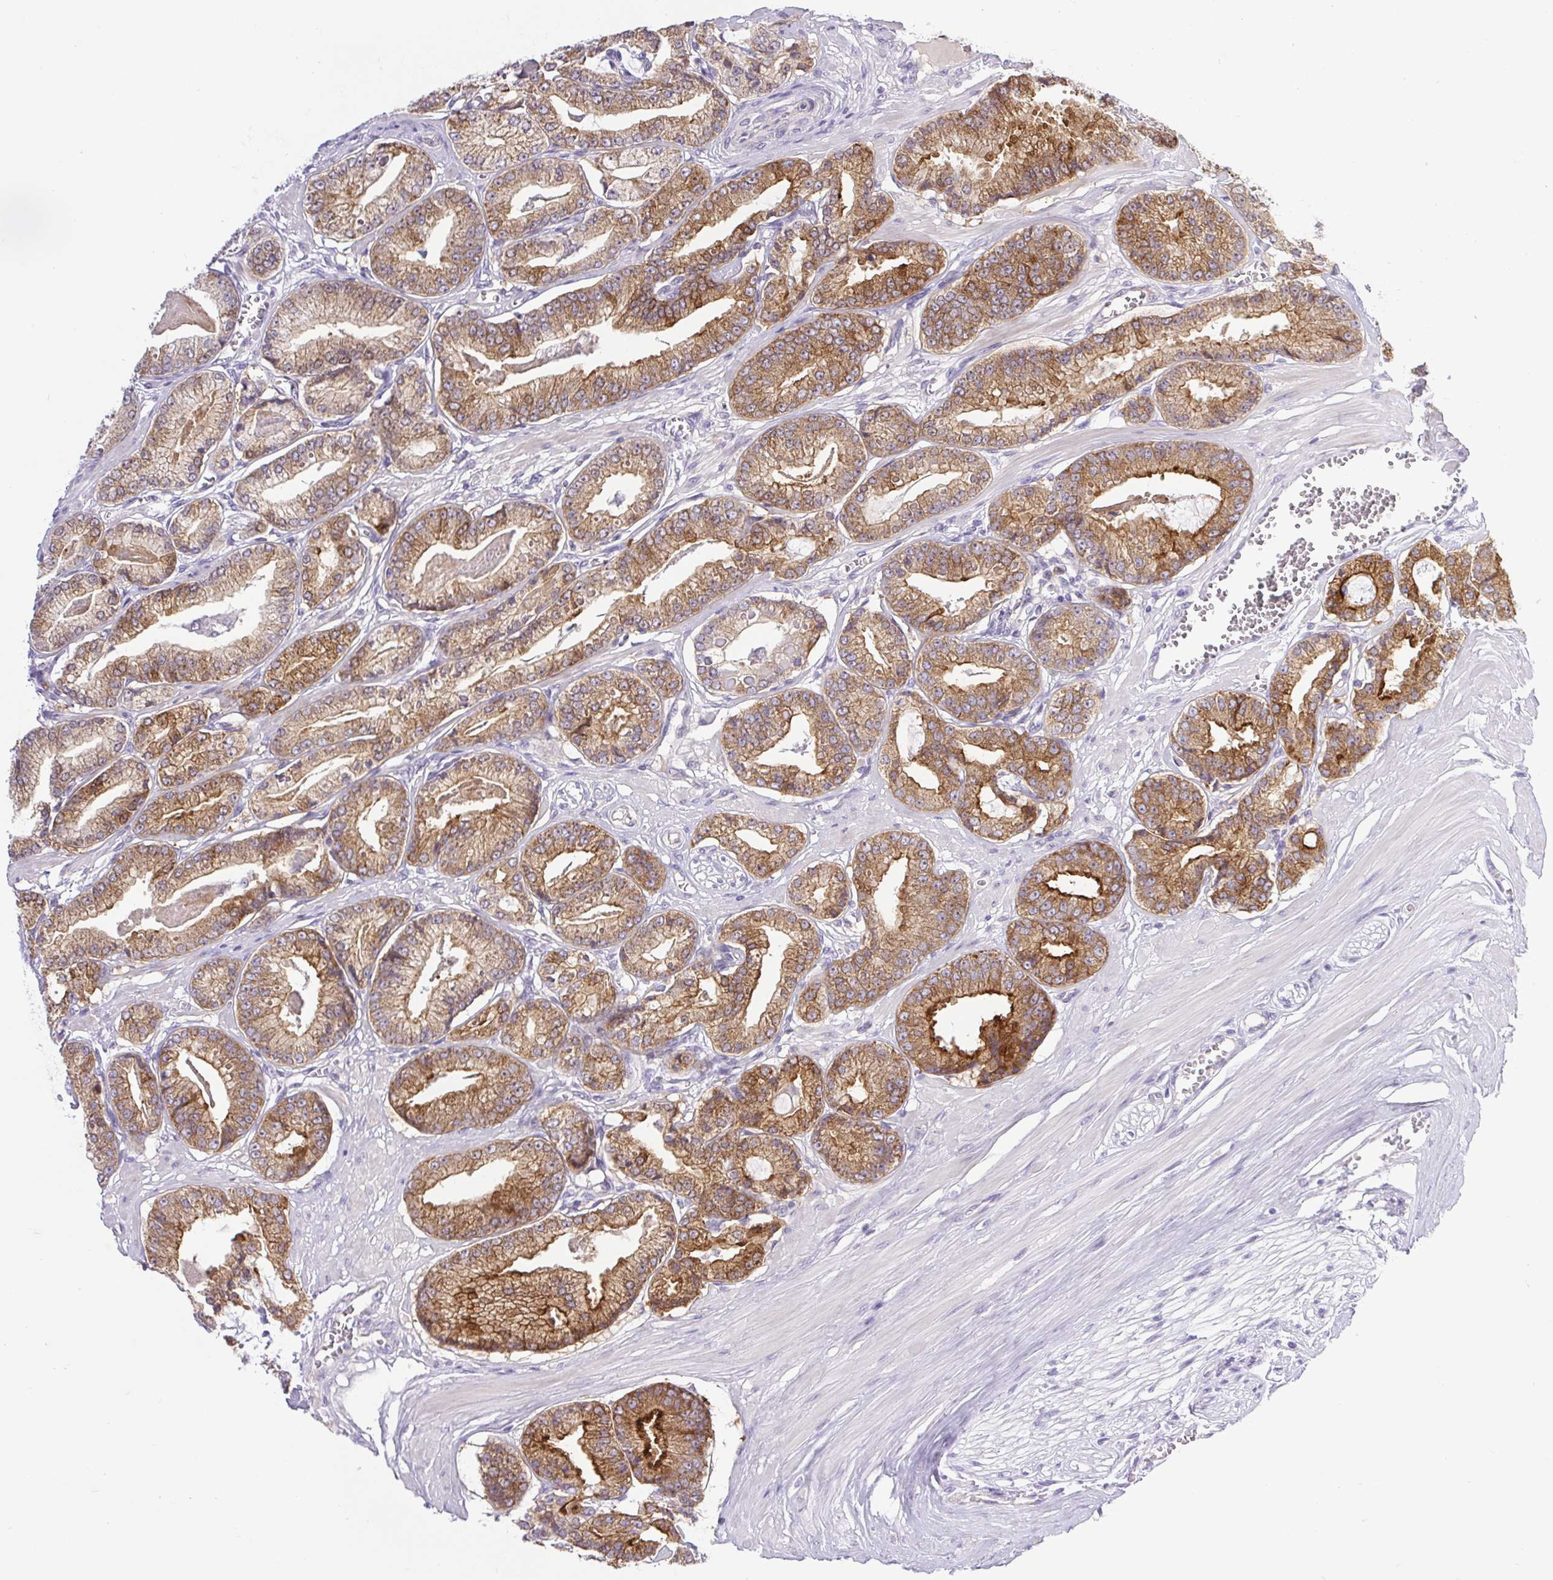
{"staining": {"intensity": "moderate", "quantity": ">75%", "location": "cytoplasmic/membranous"}, "tissue": "prostate cancer", "cell_type": "Tumor cells", "image_type": "cancer", "snomed": [{"axis": "morphology", "description": "Adenocarcinoma, High grade"}, {"axis": "topography", "description": "Prostate"}], "caption": "A high-resolution histopathology image shows immunohistochemistry staining of prostate cancer (adenocarcinoma (high-grade)), which exhibits moderate cytoplasmic/membranous expression in about >75% of tumor cells. (DAB (3,3'-diaminobenzidine) = brown stain, brightfield microscopy at high magnification).", "gene": "BCAS1", "patient": {"sex": "male", "age": 71}}